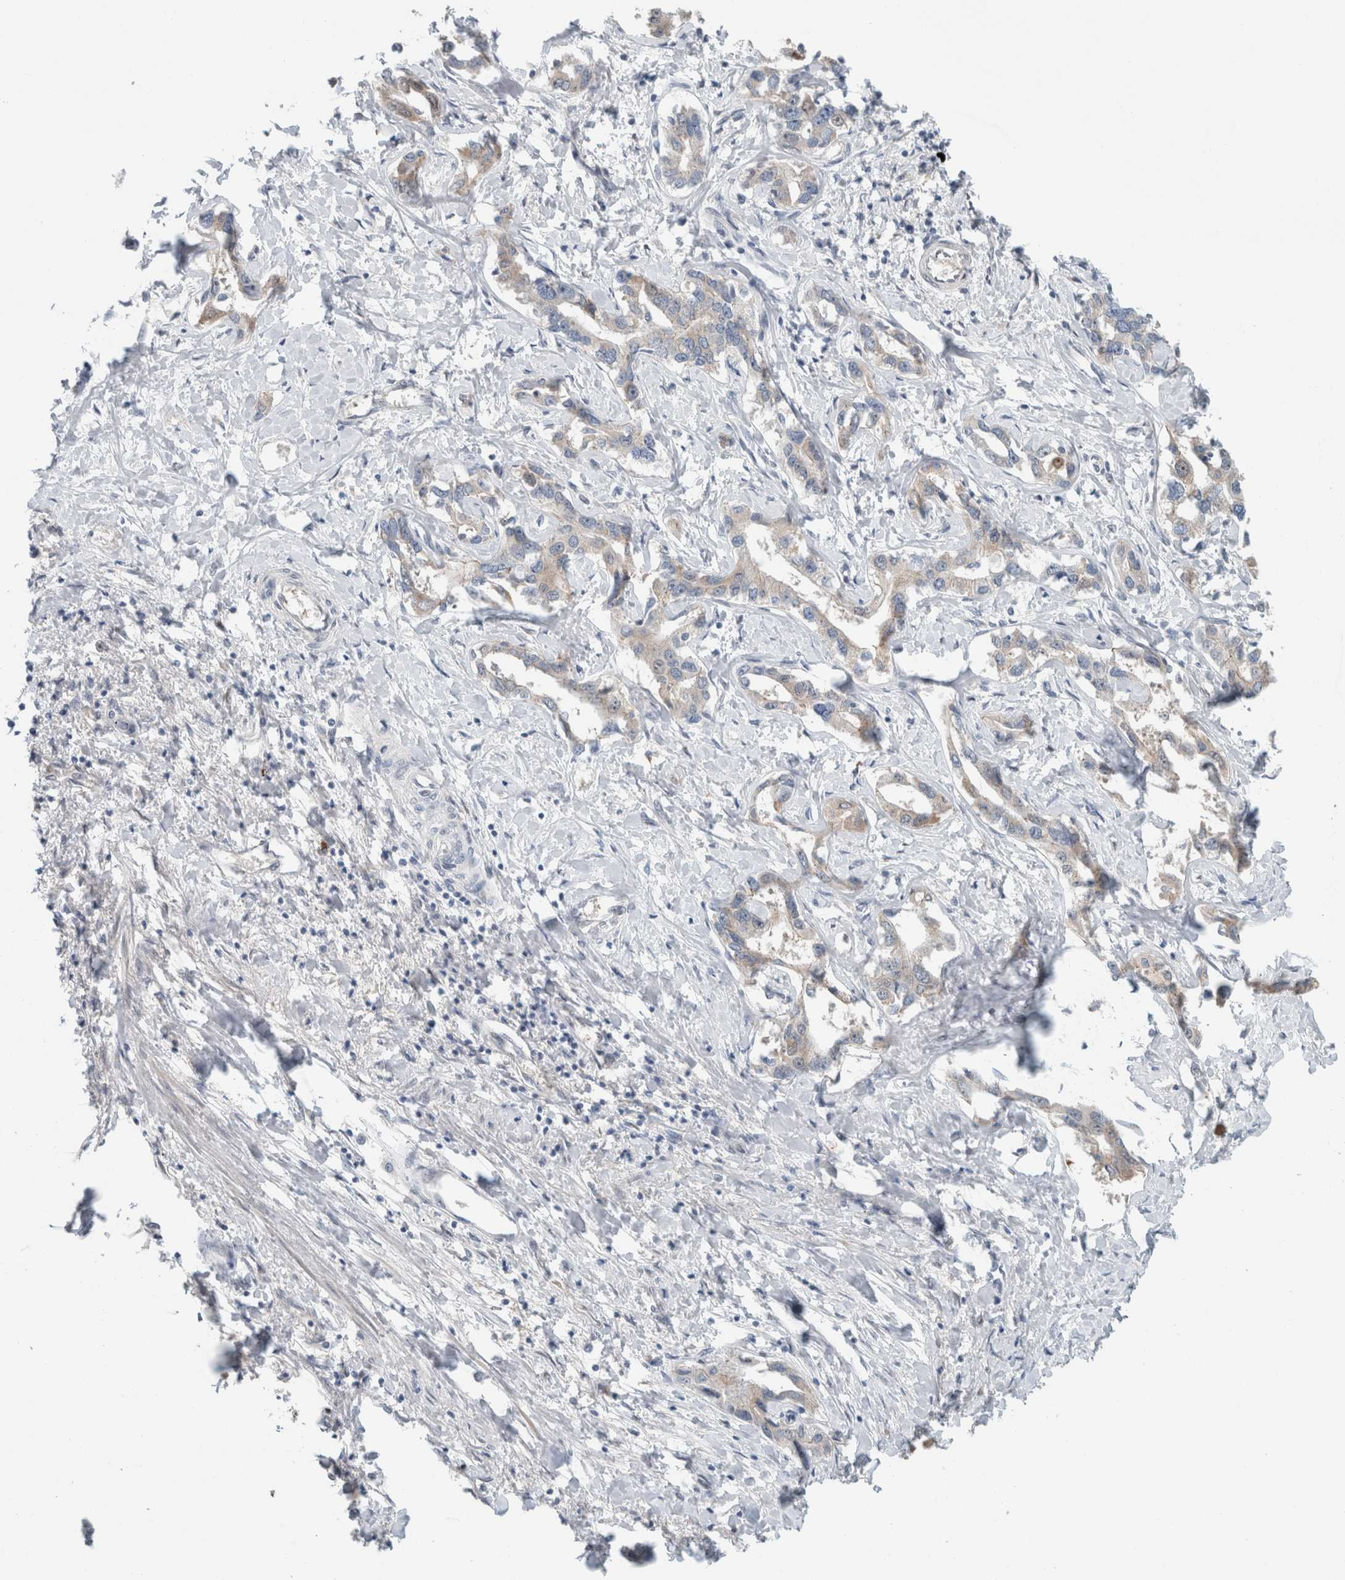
{"staining": {"intensity": "weak", "quantity": "25%-75%", "location": "cytoplasmic/membranous"}, "tissue": "liver cancer", "cell_type": "Tumor cells", "image_type": "cancer", "snomed": [{"axis": "morphology", "description": "Cholangiocarcinoma"}, {"axis": "topography", "description": "Liver"}], "caption": "Immunohistochemistry (IHC) micrograph of neoplastic tissue: human cholangiocarcinoma (liver) stained using immunohistochemistry (IHC) exhibits low levels of weak protein expression localized specifically in the cytoplasmic/membranous of tumor cells, appearing as a cytoplasmic/membranous brown color.", "gene": "CRAT", "patient": {"sex": "male", "age": 59}}